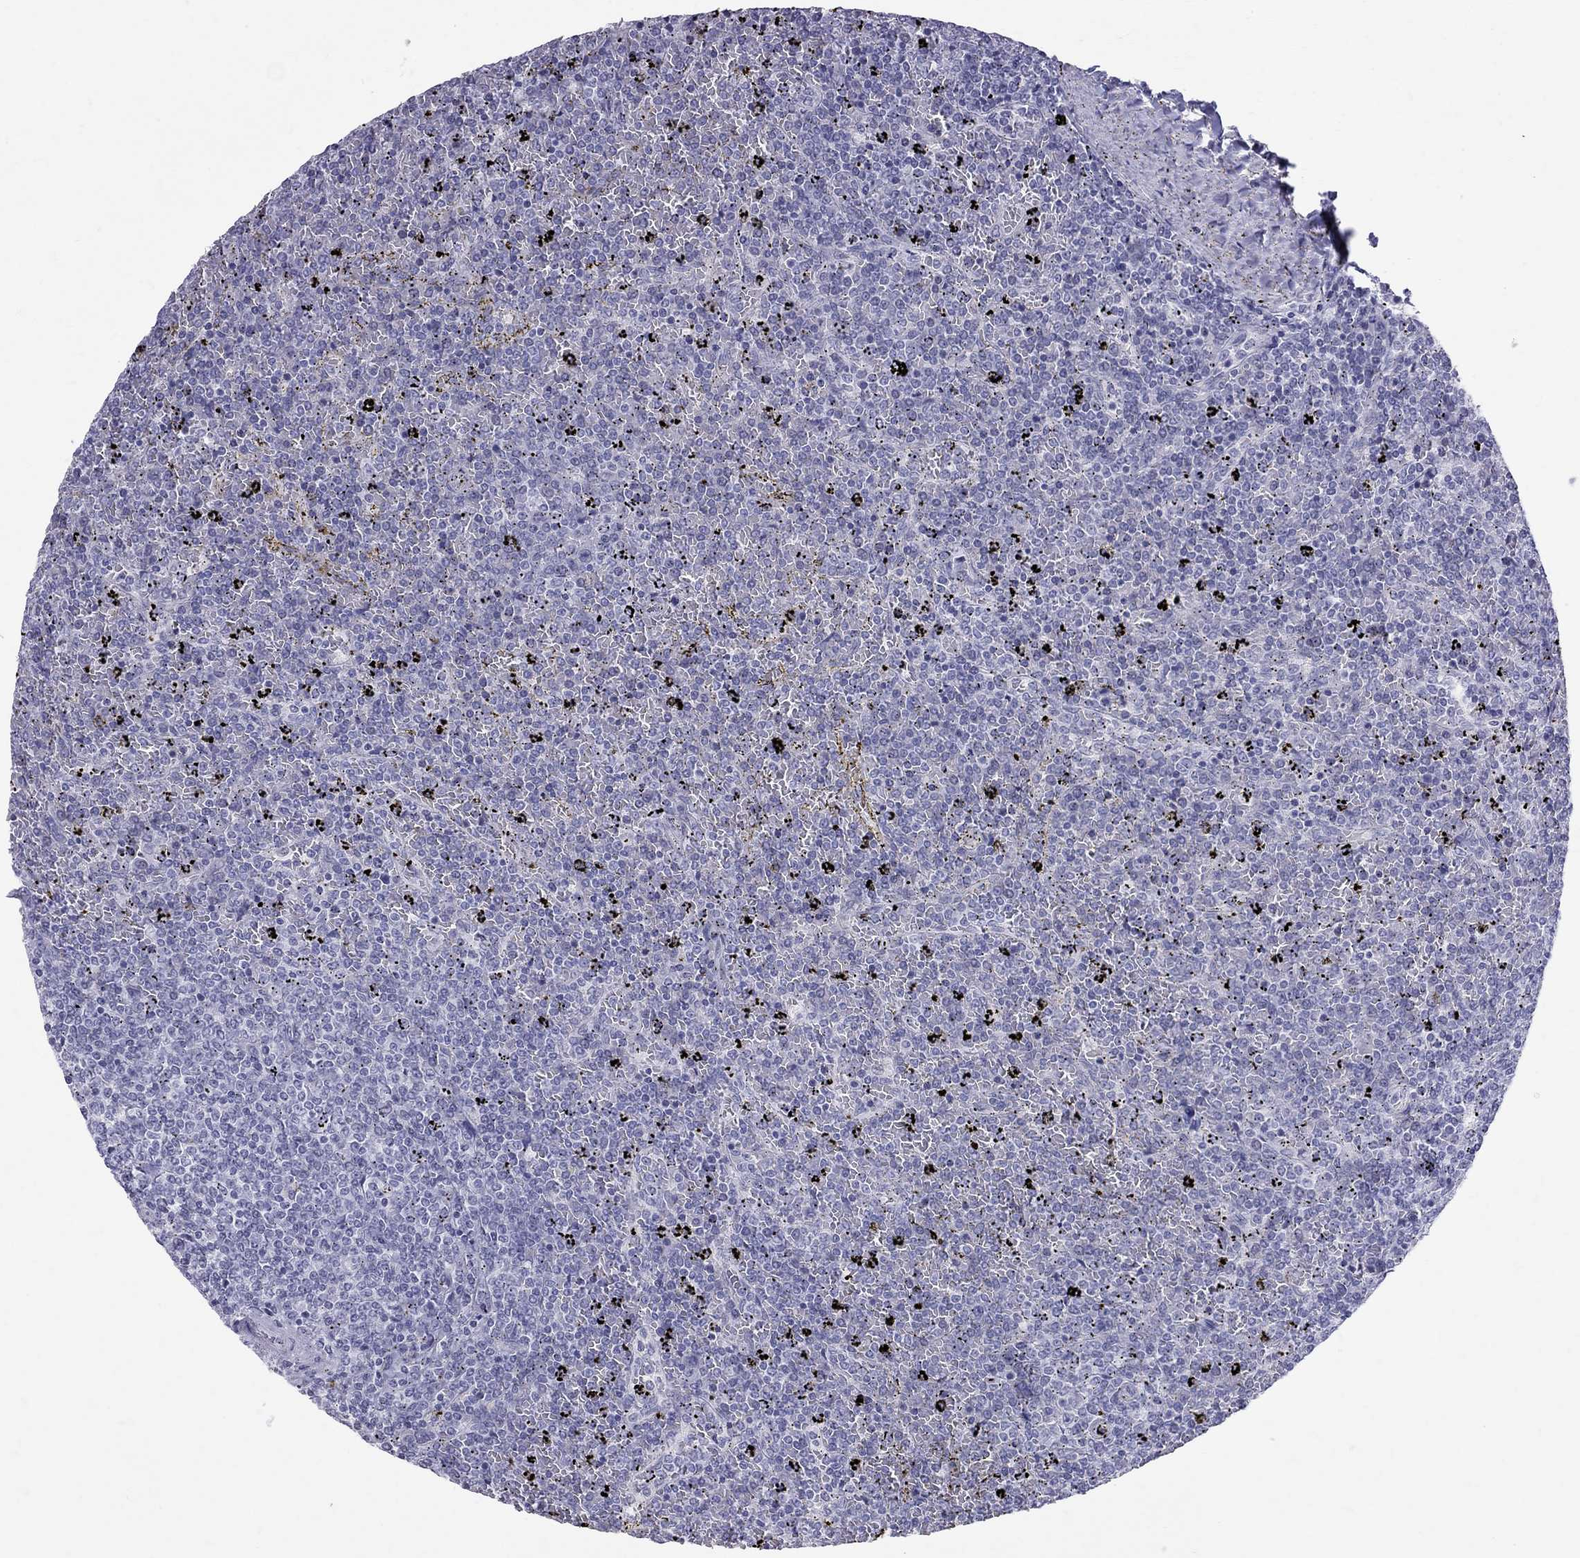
{"staining": {"intensity": "negative", "quantity": "none", "location": "none"}, "tissue": "lymphoma", "cell_type": "Tumor cells", "image_type": "cancer", "snomed": [{"axis": "morphology", "description": "Malignant lymphoma, non-Hodgkin's type, Low grade"}, {"axis": "topography", "description": "Spleen"}], "caption": "Immunohistochemical staining of low-grade malignant lymphoma, non-Hodgkin's type reveals no significant expression in tumor cells.", "gene": "MUC15", "patient": {"sex": "female", "age": 77}}